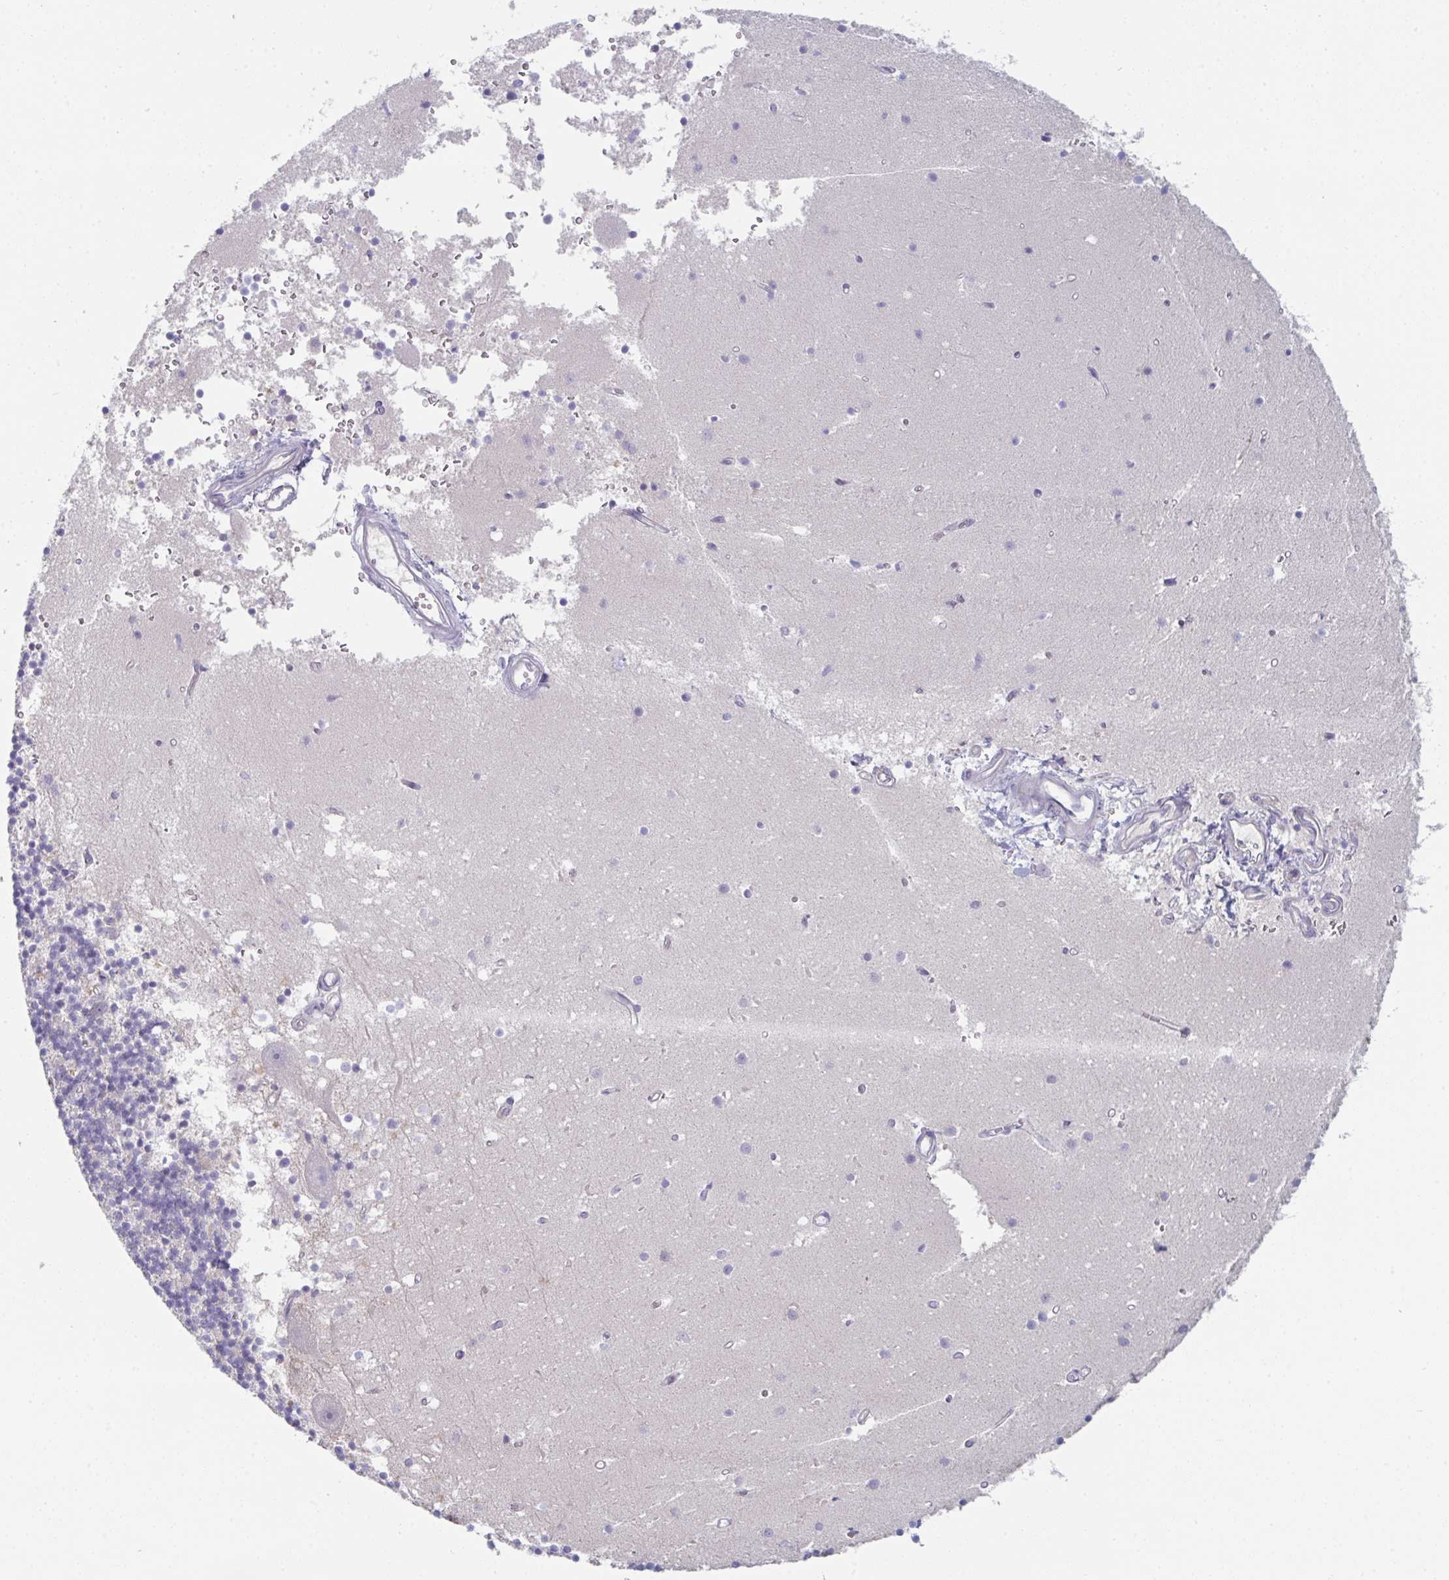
{"staining": {"intensity": "weak", "quantity": "<25%", "location": "cytoplasmic/membranous"}, "tissue": "cerebellum", "cell_type": "Cells in granular layer", "image_type": "normal", "snomed": [{"axis": "morphology", "description": "Normal tissue, NOS"}, {"axis": "topography", "description": "Cerebellum"}], "caption": "The image shows no significant positivity in cells in granular layer of cerebellum. (DAB (3,3'-diaminobenzidine) immunohistochemistry with hematoxylin counter stain).", "gene": "PTPRD", "patient": {"sex": "male", "age": 54}}